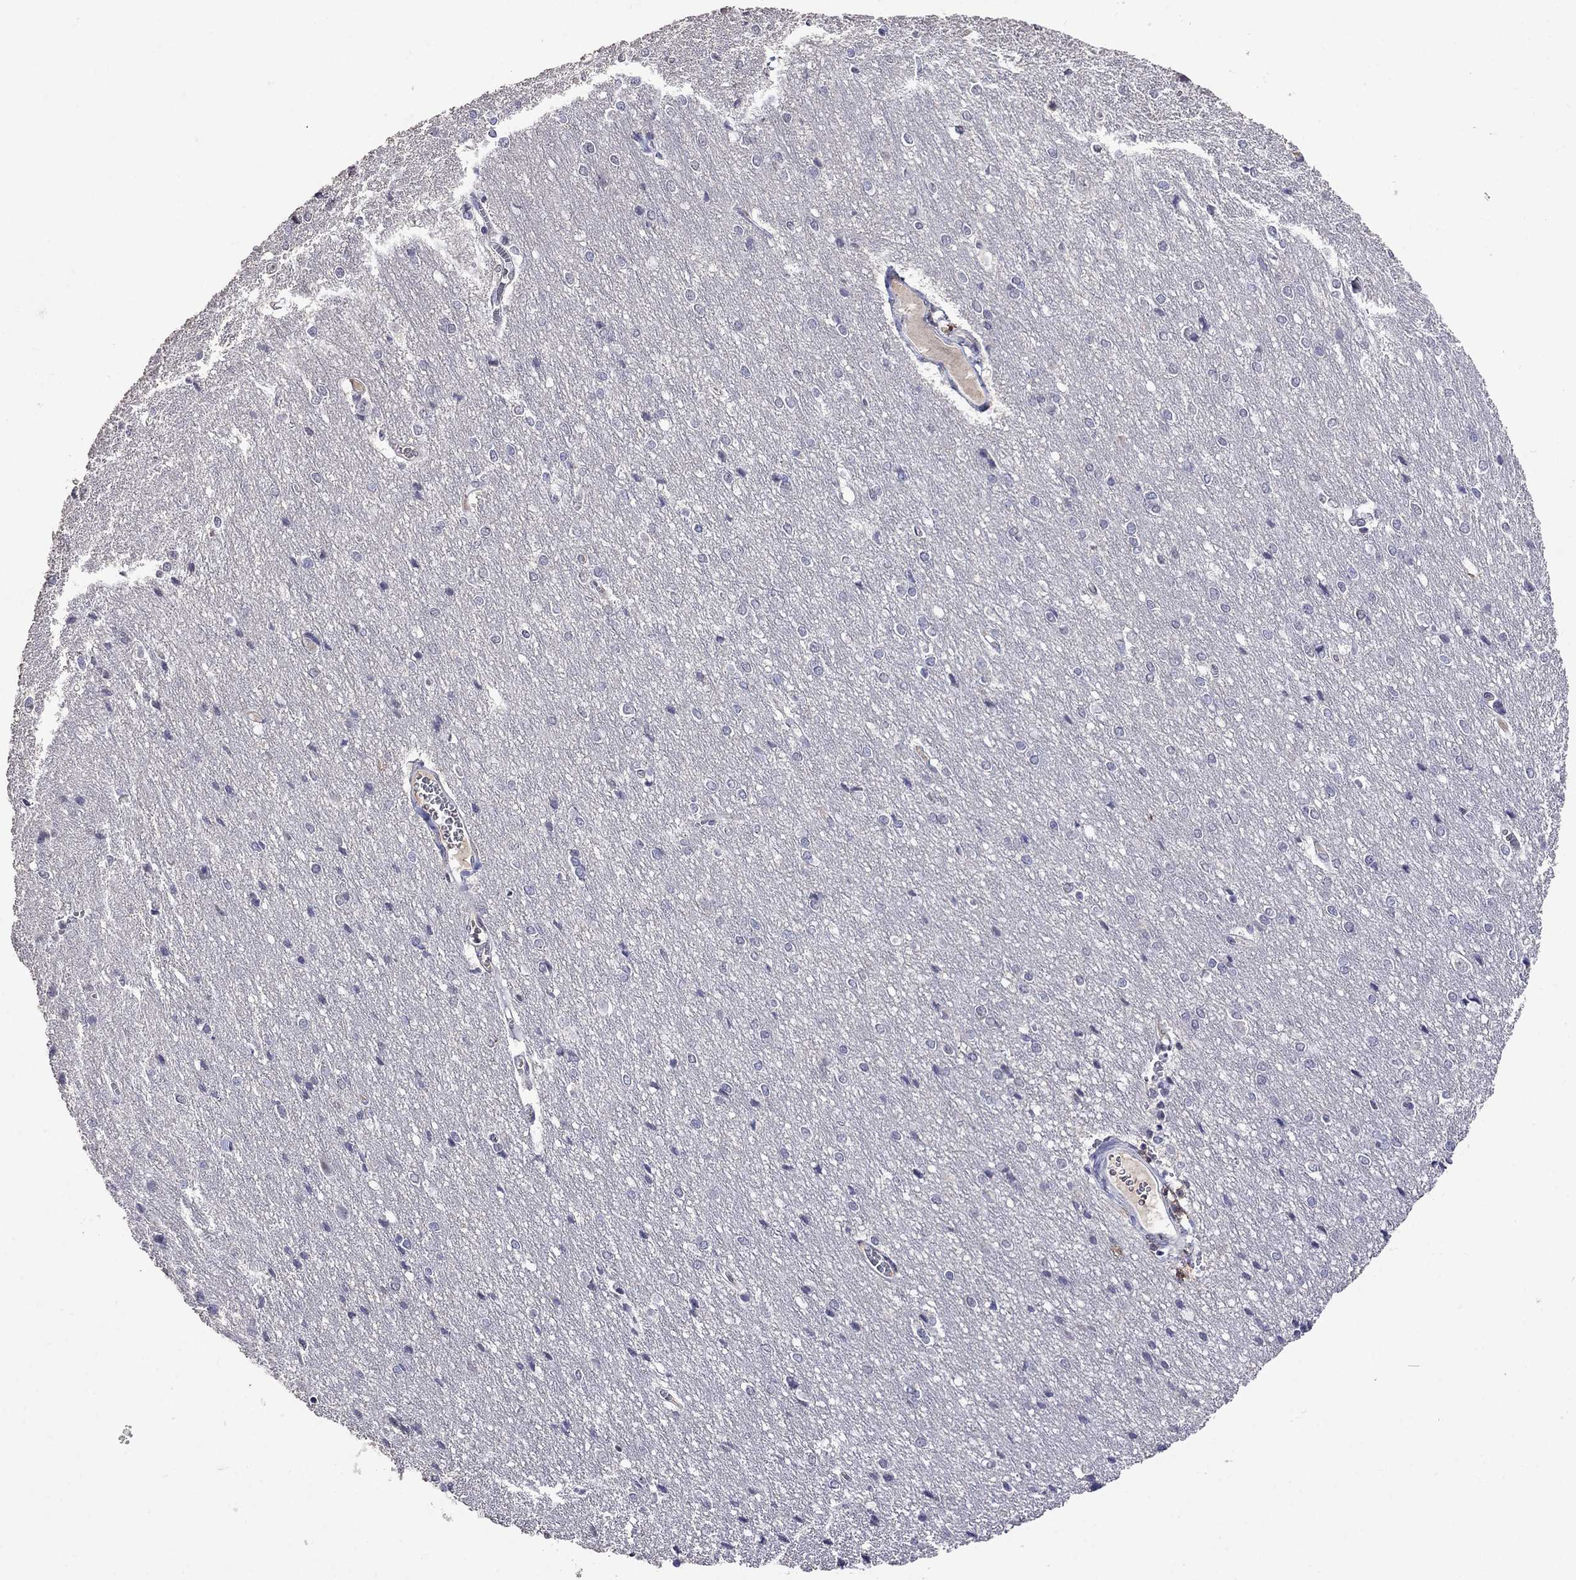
{"staining": {"intensity": "negative", "quantity": "none", "location": "none"}, "tissue": "cerebral cortex", "cell_type": "Endothelial cells", "image_type": "normal", "snomed": [{"axis": "morphology", "description": "Normal tissue, NOS"}, {"axis": "topography", "description": "Cerebral cortex"}], "caption": "Photomicrograph shows no significant protein expression in endothelial cells of benign cerebral cortex. (DAB (3,3'-diaminobenzidine) immunohistochemistry (IHC), high magnification).", "gene": "CD8B", "patient": {"sex": "male", "age": 37}}